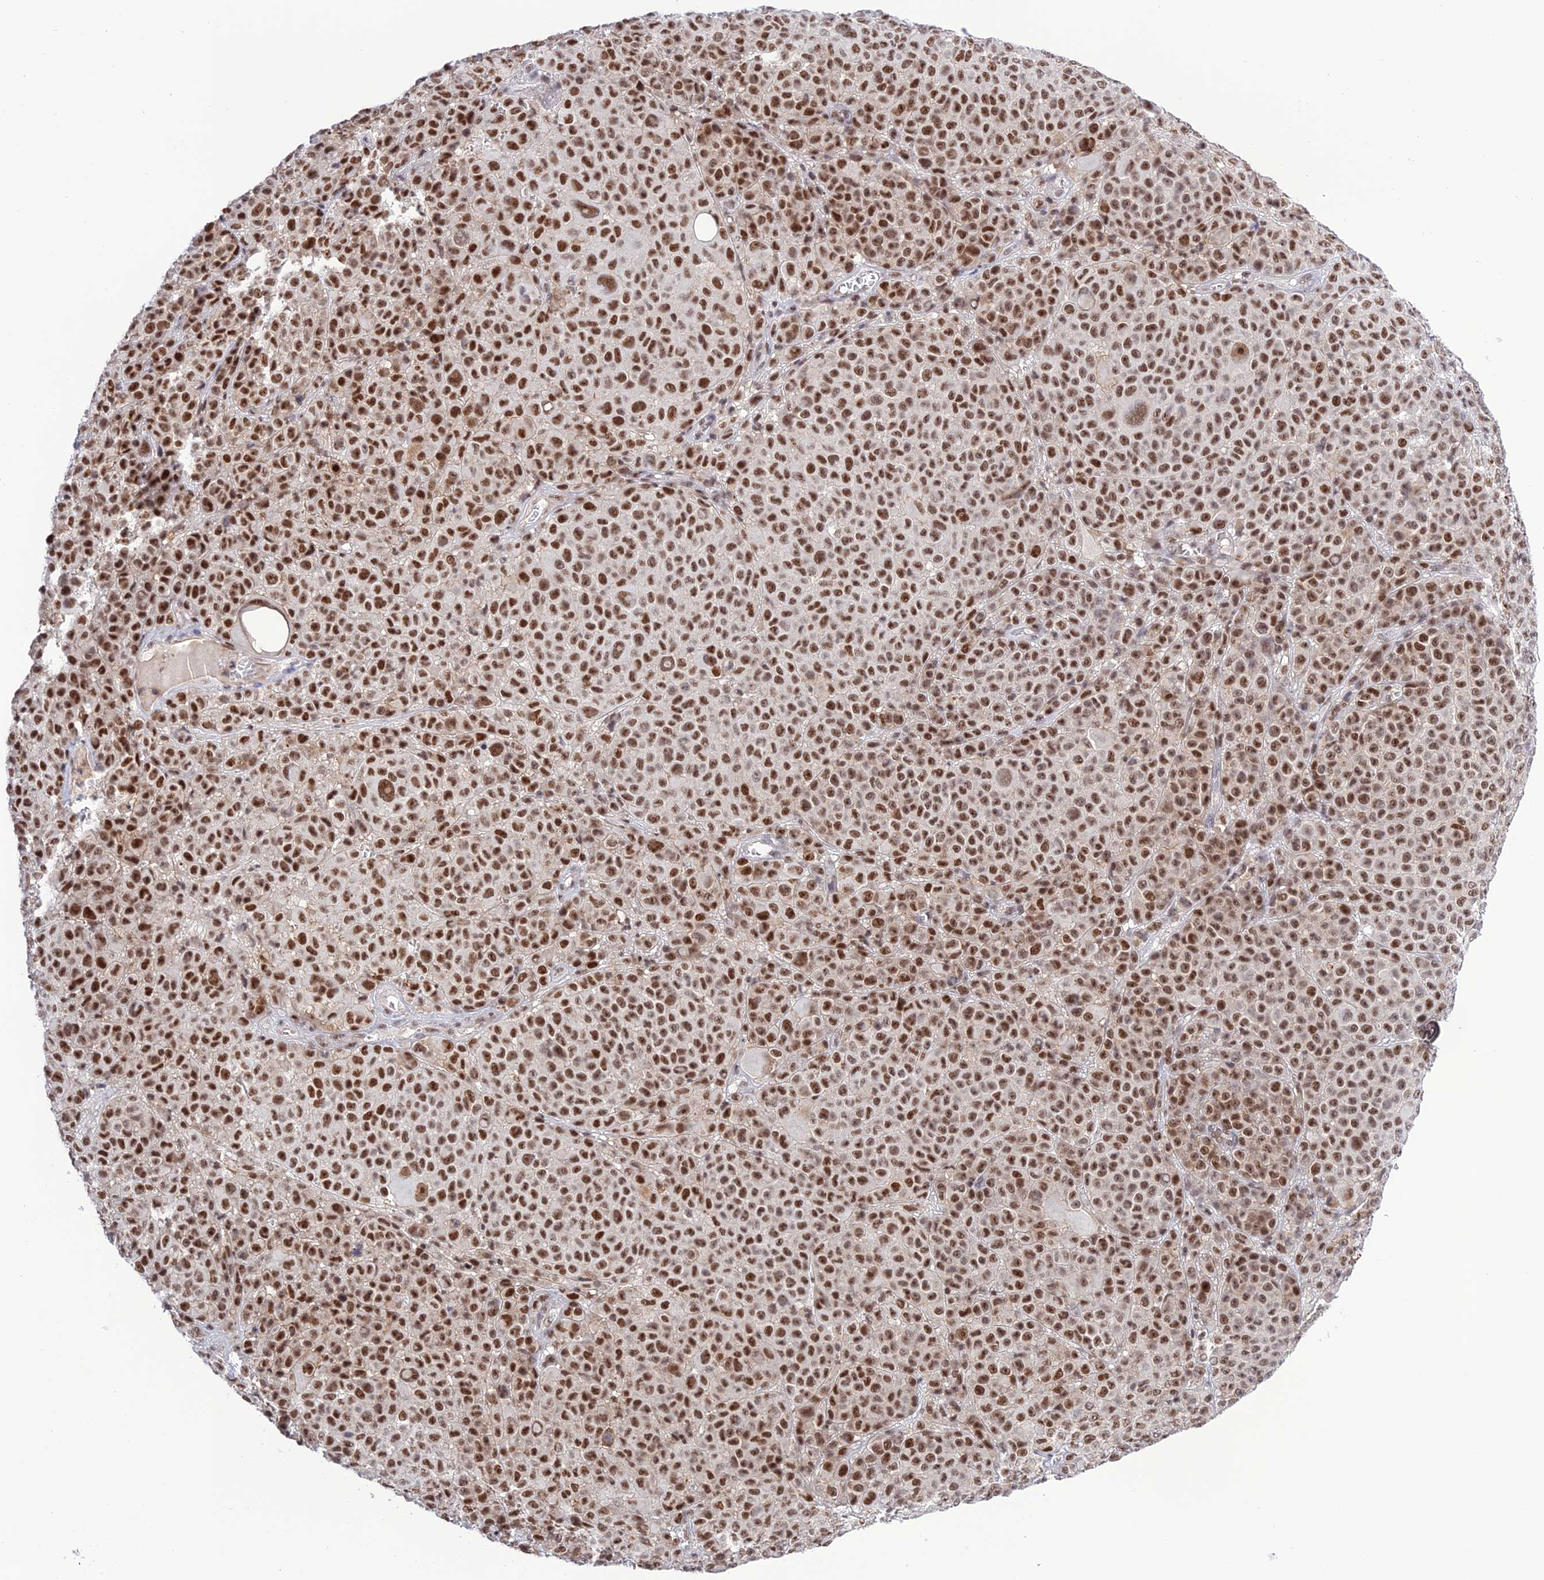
{"staining": {"intensity": "strong", "quantity": ">75%", "location": "nuclear"}, "tissue": "melanoma", "cell_type": "Tumor cells", "image_type": "cancer", "snomed": [{"axis": "morphology", "description": "Malignant melanoma, NOS"}, {"axis": "topography", "description": "Skin"}], "caption": "High-magnification brightfield microscopy of melanoma stained with DAB (3,3'-diaminobenzidine) (brown) and counterstained with hematoxylin (blue). tumor cells exhibit strong nuclear staining is identified in about>75% of cells.", "gene": "TCEA1", "patient": {"sex": "female", "age": 94}}